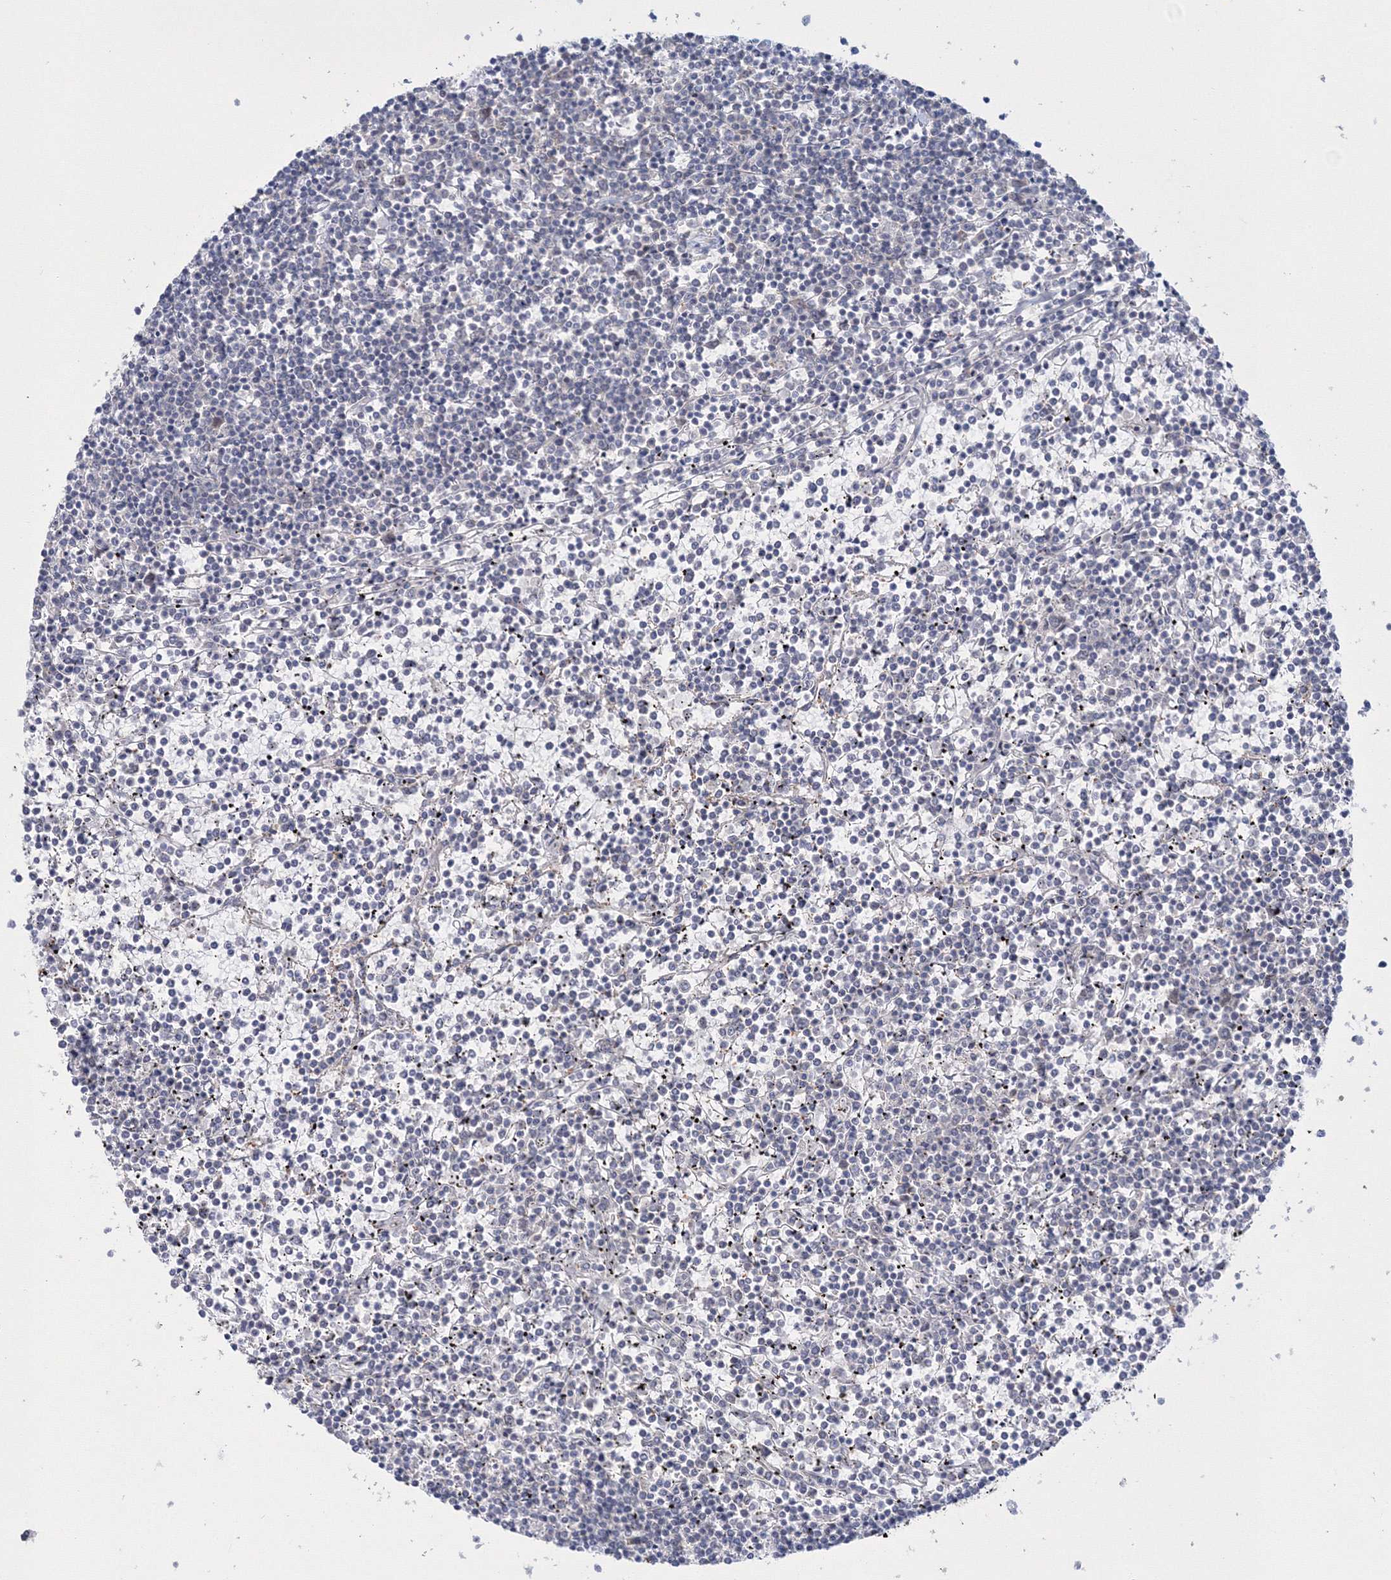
{"staining": {"intensity": "negative", "quantity": "none", "location": "none"}, "tissue": "lymphoma", "cell_type": "Tumor cells", "image_type": "cancer", "snomed": [{"axis": "morphology", "description": "Malignant lymphoma, non-Hodgkin's type, Low grade"}, {"axis": "topography", "description": "Spleen"}], "caption": "DAB (3,3'-diaminobenzidine) immunohistochemical staining of low-grade malignant lymphoma, non-Hodgkin's type displays no significant positivity in tumor cells. Brightfield microscopy of immunohistochemistry stained with DAB (brown) and hematoxylin (blue), captured at high magnification.", "gene": "IPMK", "patient": {"sex": "female", "age": 19}}